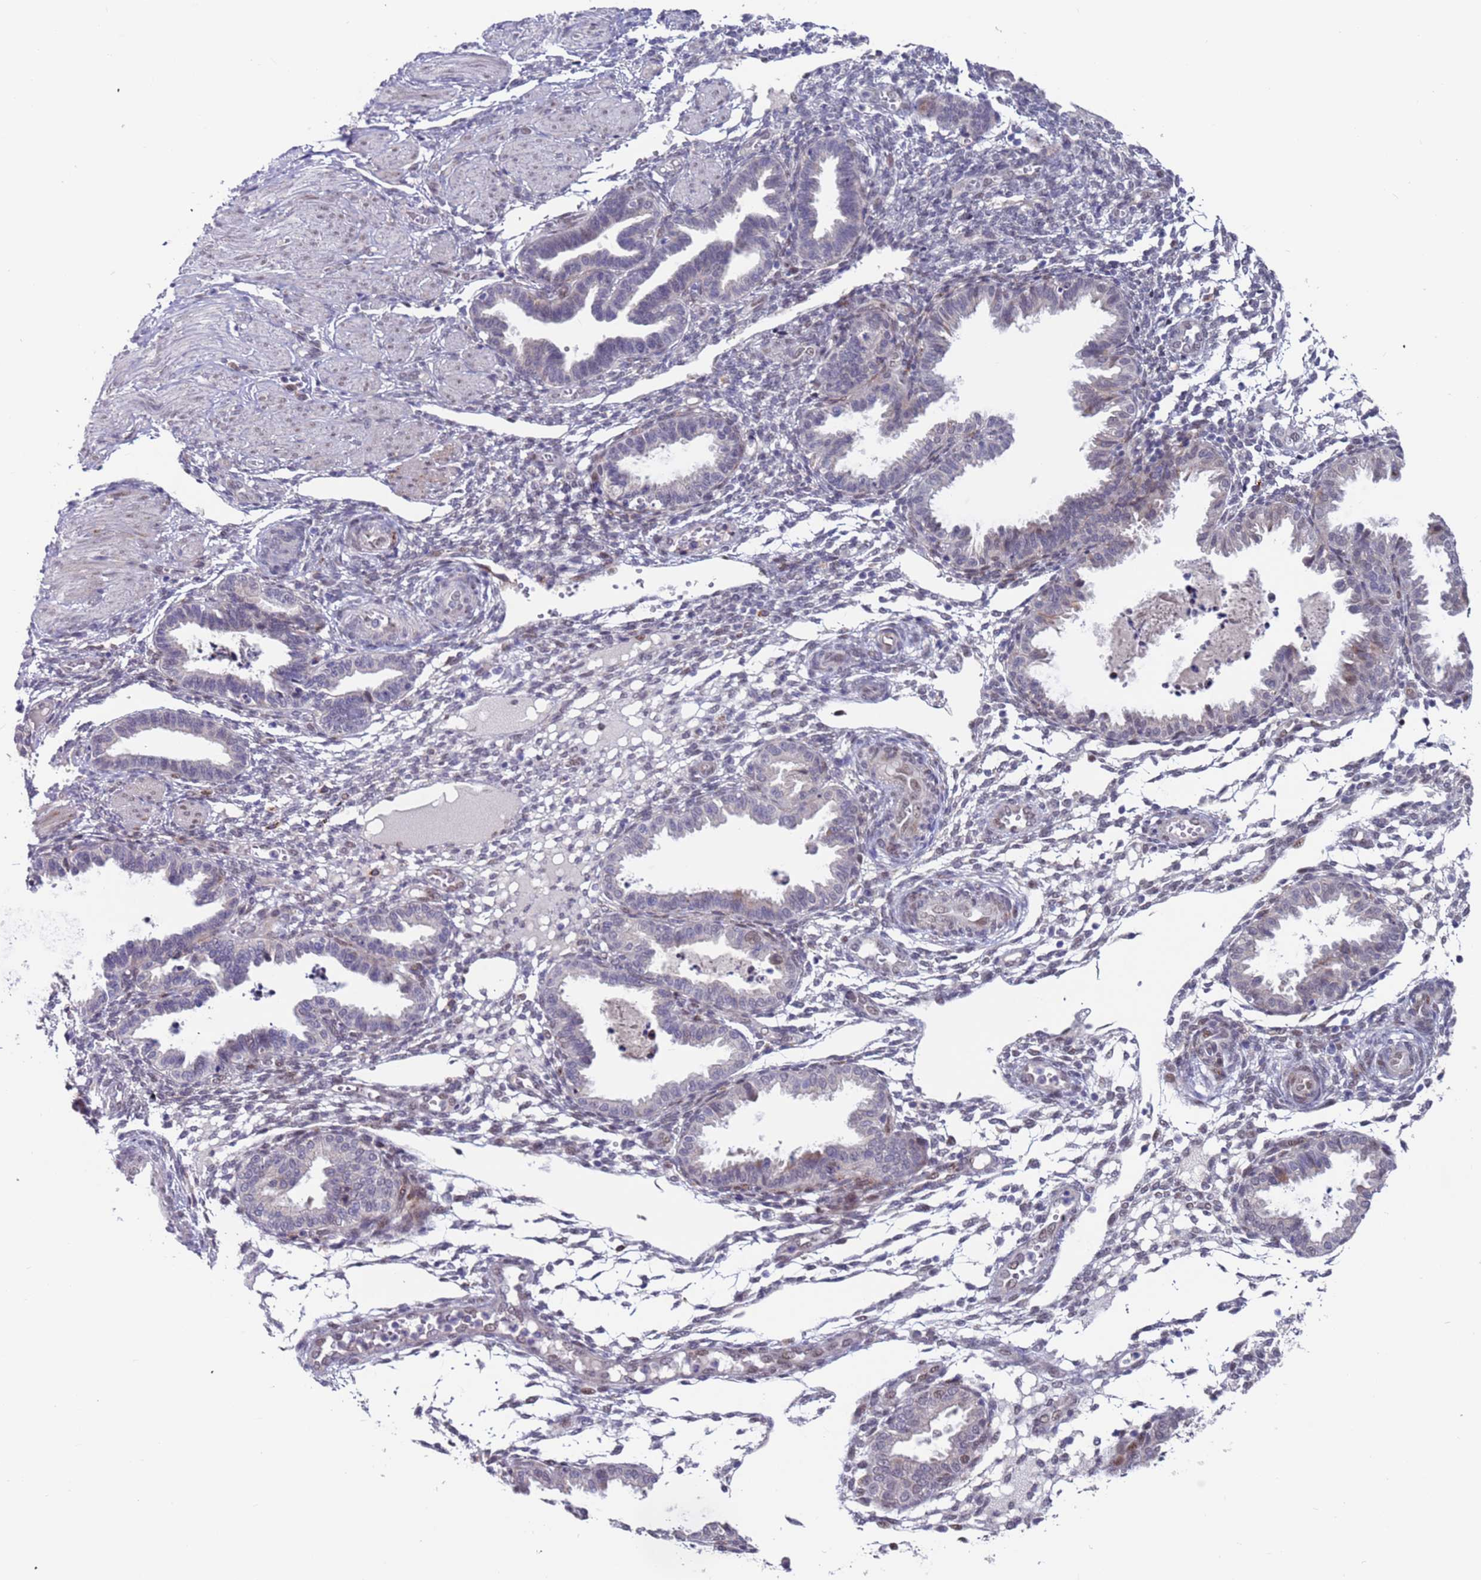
{"staining": {"intensity": "negative", "quantity": "none", "location": "none"}, "tissue": "endometrium", "cell_type": "Cells in endometrial stroma", "image_type": "normal", "snomed": [{"axis": "morphology", "description": "Normal tissue, NOS"}, {"axis": "topography", "description": "Endometrium"}], "caption": "High magnification brightfield microscopy of unremarkable endometrium stained with DAB (brown) and counterstained with hematoxylin (blue): cells in endometrial stroma show no significant positivity. (Immunohistochemistry (ihc), brightfield microscopy, high magnification).", "gene": "FBXO27", "patient": {"sex": "female", "age": 33}}